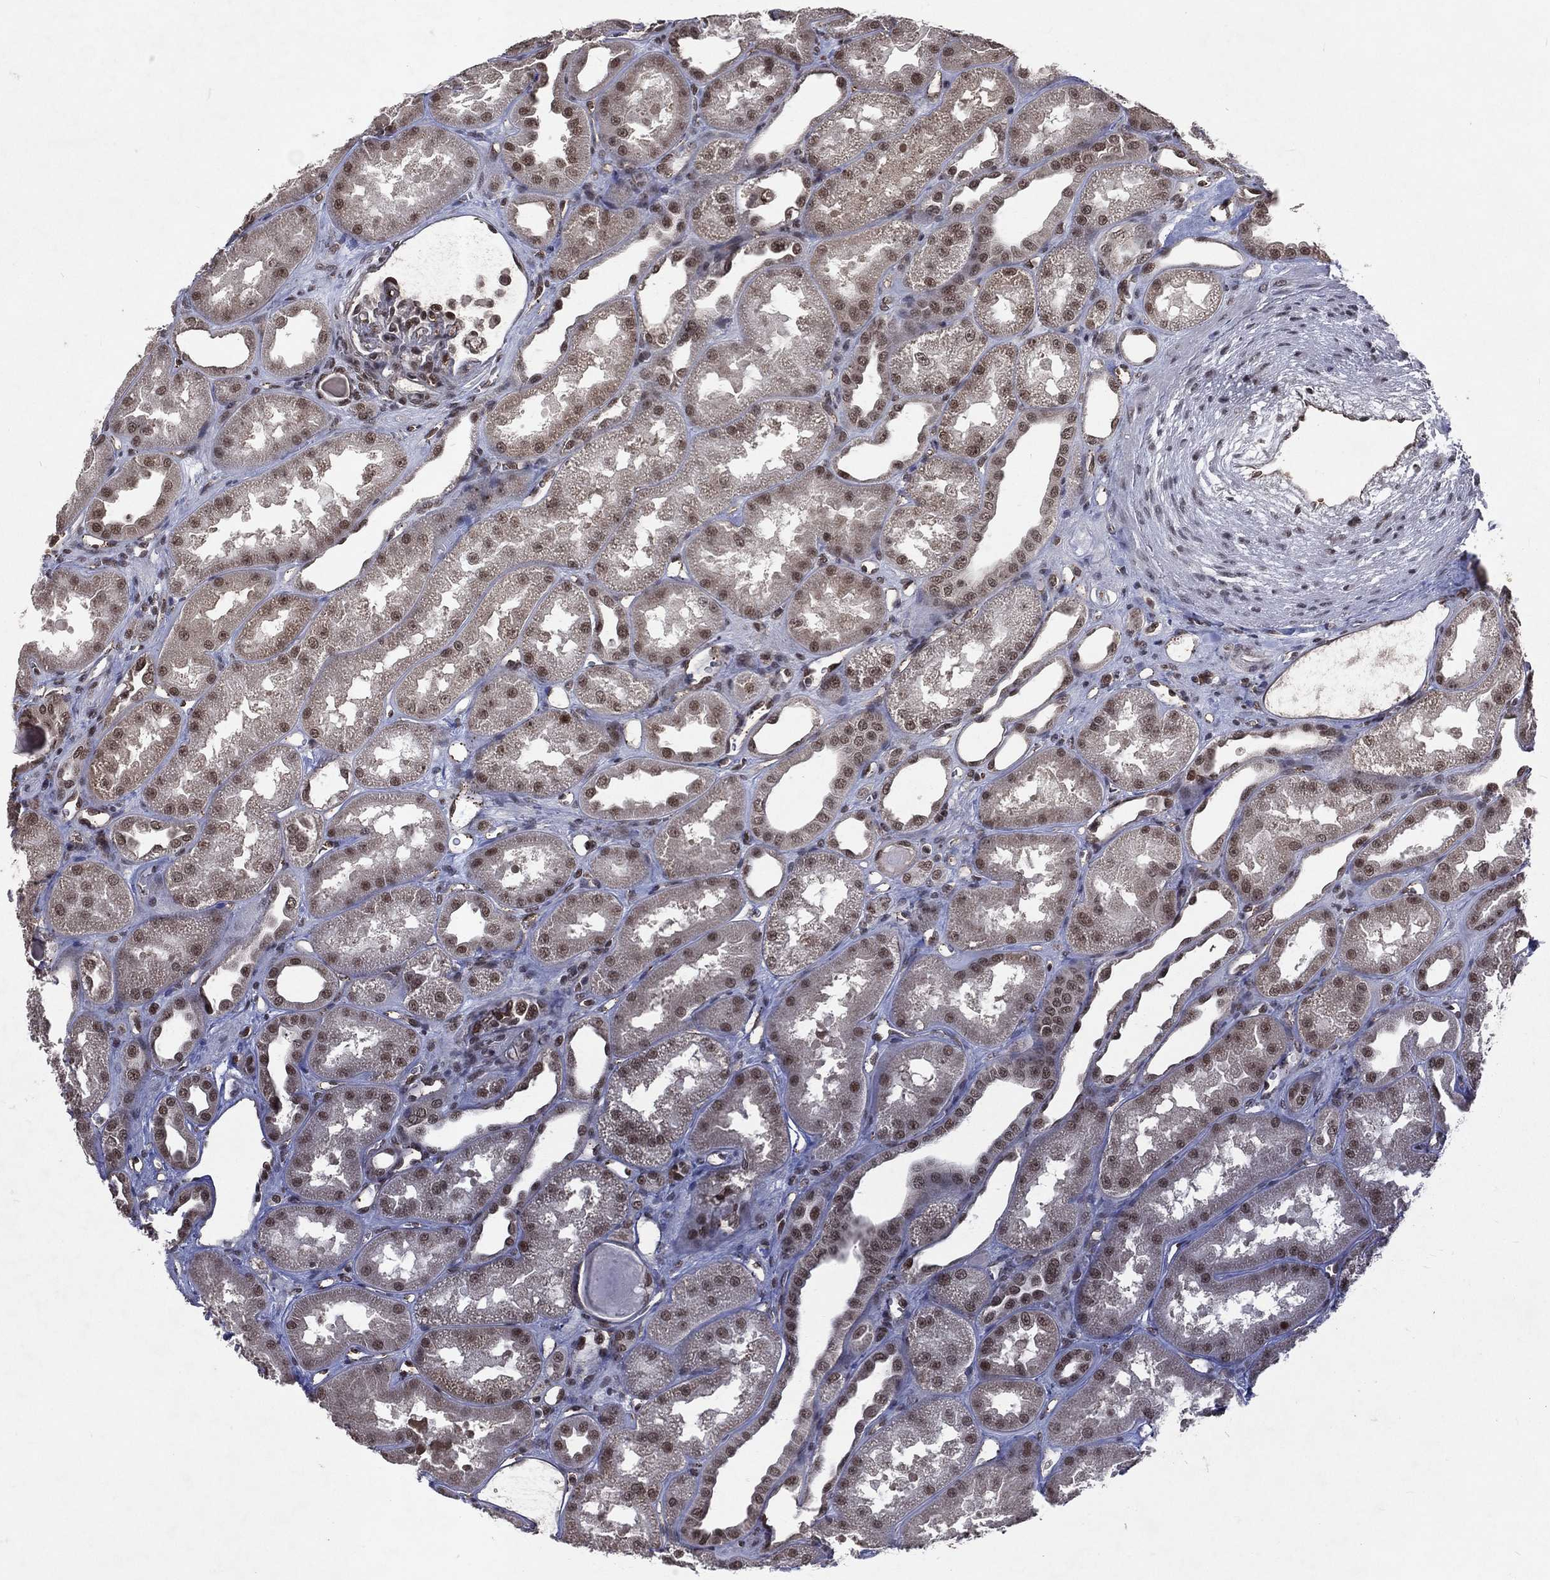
{"staining": {"intensity": "strong", "quantity": "25%-75%", "location": "nuclear"}, "tissue": "kidney", "cell_type": "Cells in glomeruli", "image_type": "normal", "snomed": [{"axis": "morphology", "description": "Normal tissue, NOS"}, {"axis": "topography", "description": "Kidney"}], "caption": "High-power microscopy captured an immunohistochemistry (IHC) histopathology image of benign kidney, revealing strong nuclear positivity in approximately 25%-75% of cells in glomeruli.", "gene": "DMAP1", "patient": {"sex": "male", "age": 61}}